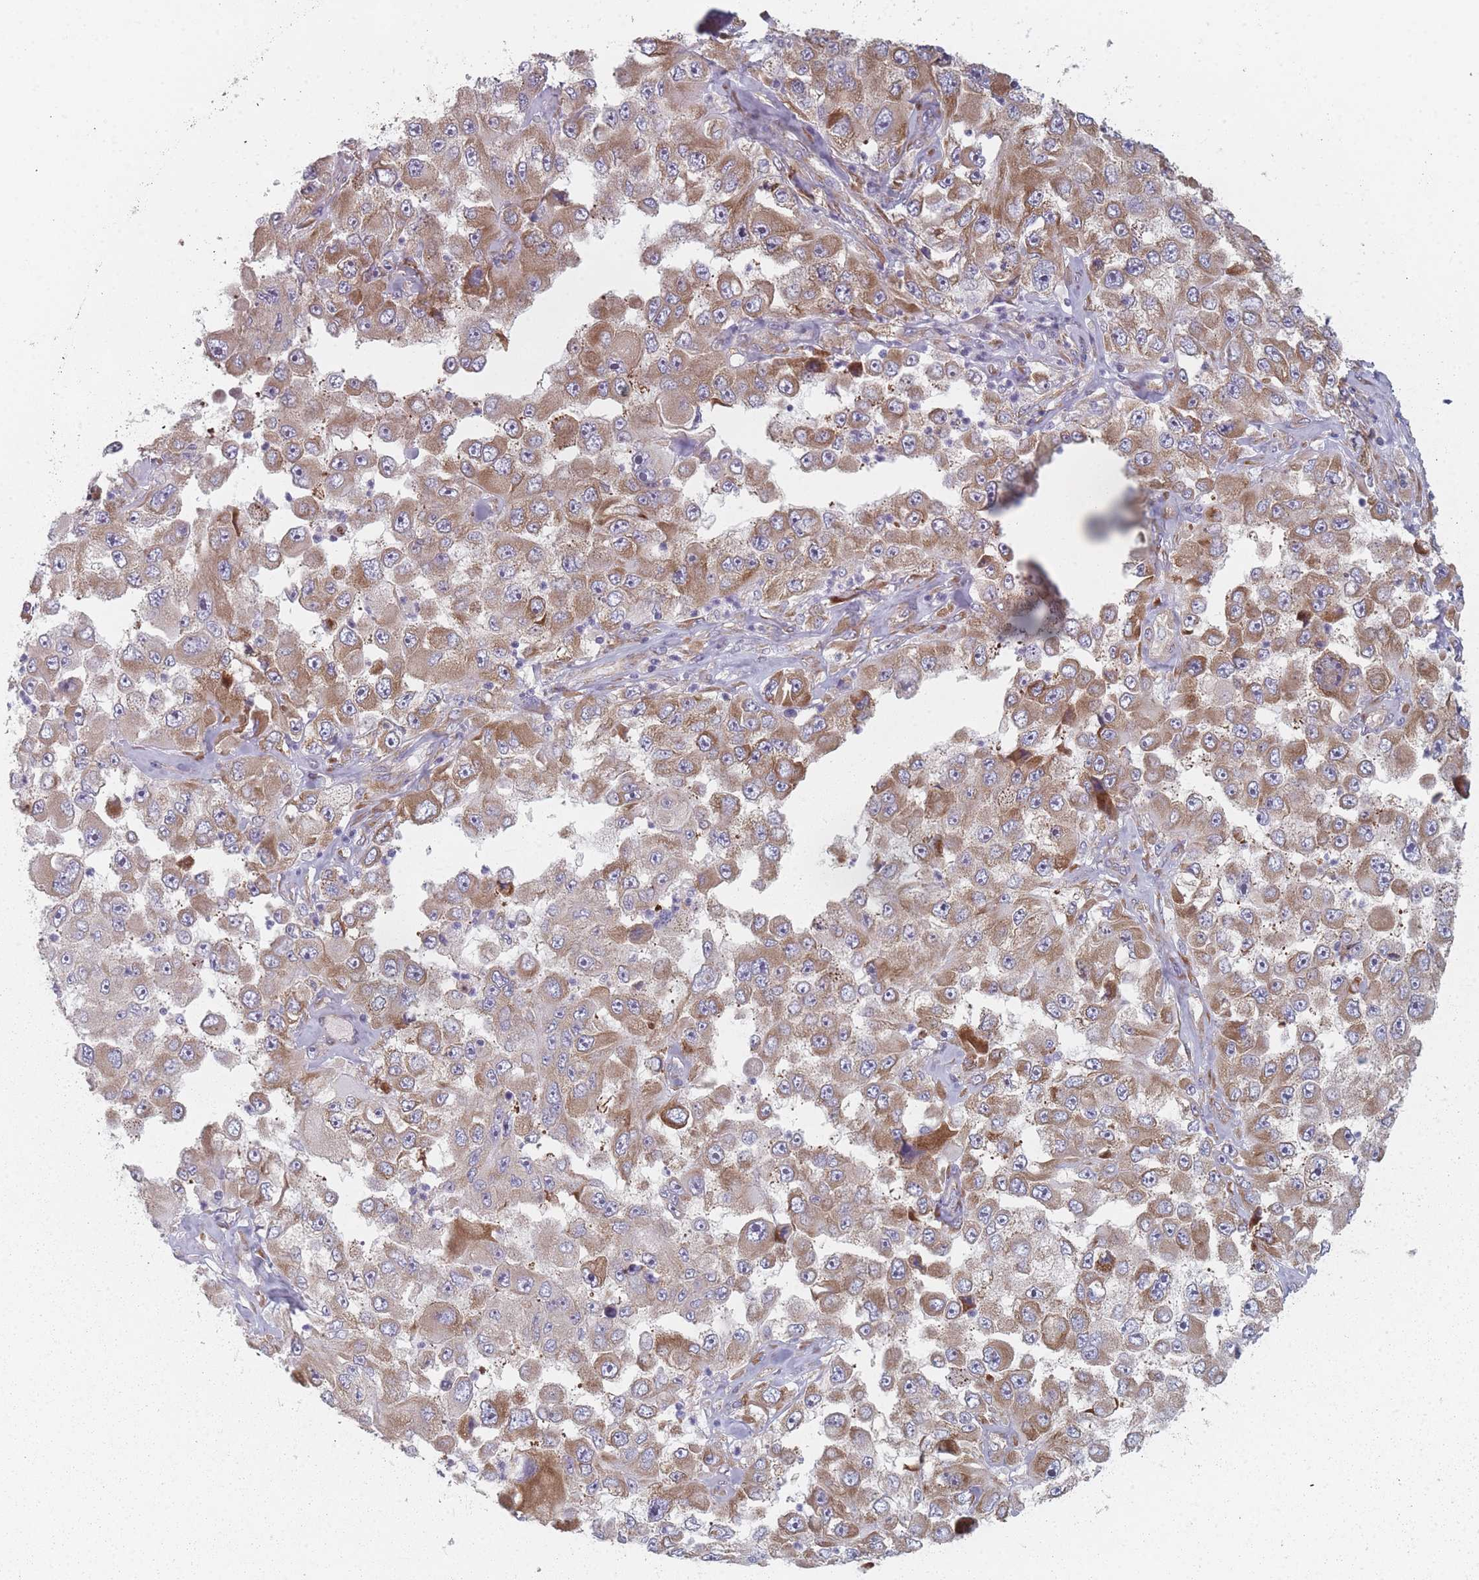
{"staining": {"intensity": "moderate", "quantity": ">75%", "location": "cytoplasmic/membranous"}, "tissue": "melanoma", "cell_type": "Tumor cells", "image_type": "cancer", "snomed": [{"axis": "morphology", "description": "Malignant melanoma, Metastatic site"}, {"axis": "topography", "description": "Lymph node"}], "caption": "Immunohistochemical staining of malignant melanoma (metastatic site) displays medium levels of moderate cytoplasmic/membranous protein positivity in about >75% of tumor cells. (DAB (3,3'-diaminobenzidine) IHC with brightfield microscopy, high magnification).", "gene": "CACNG5", "patient": {"sex": "male", "age": 62}}